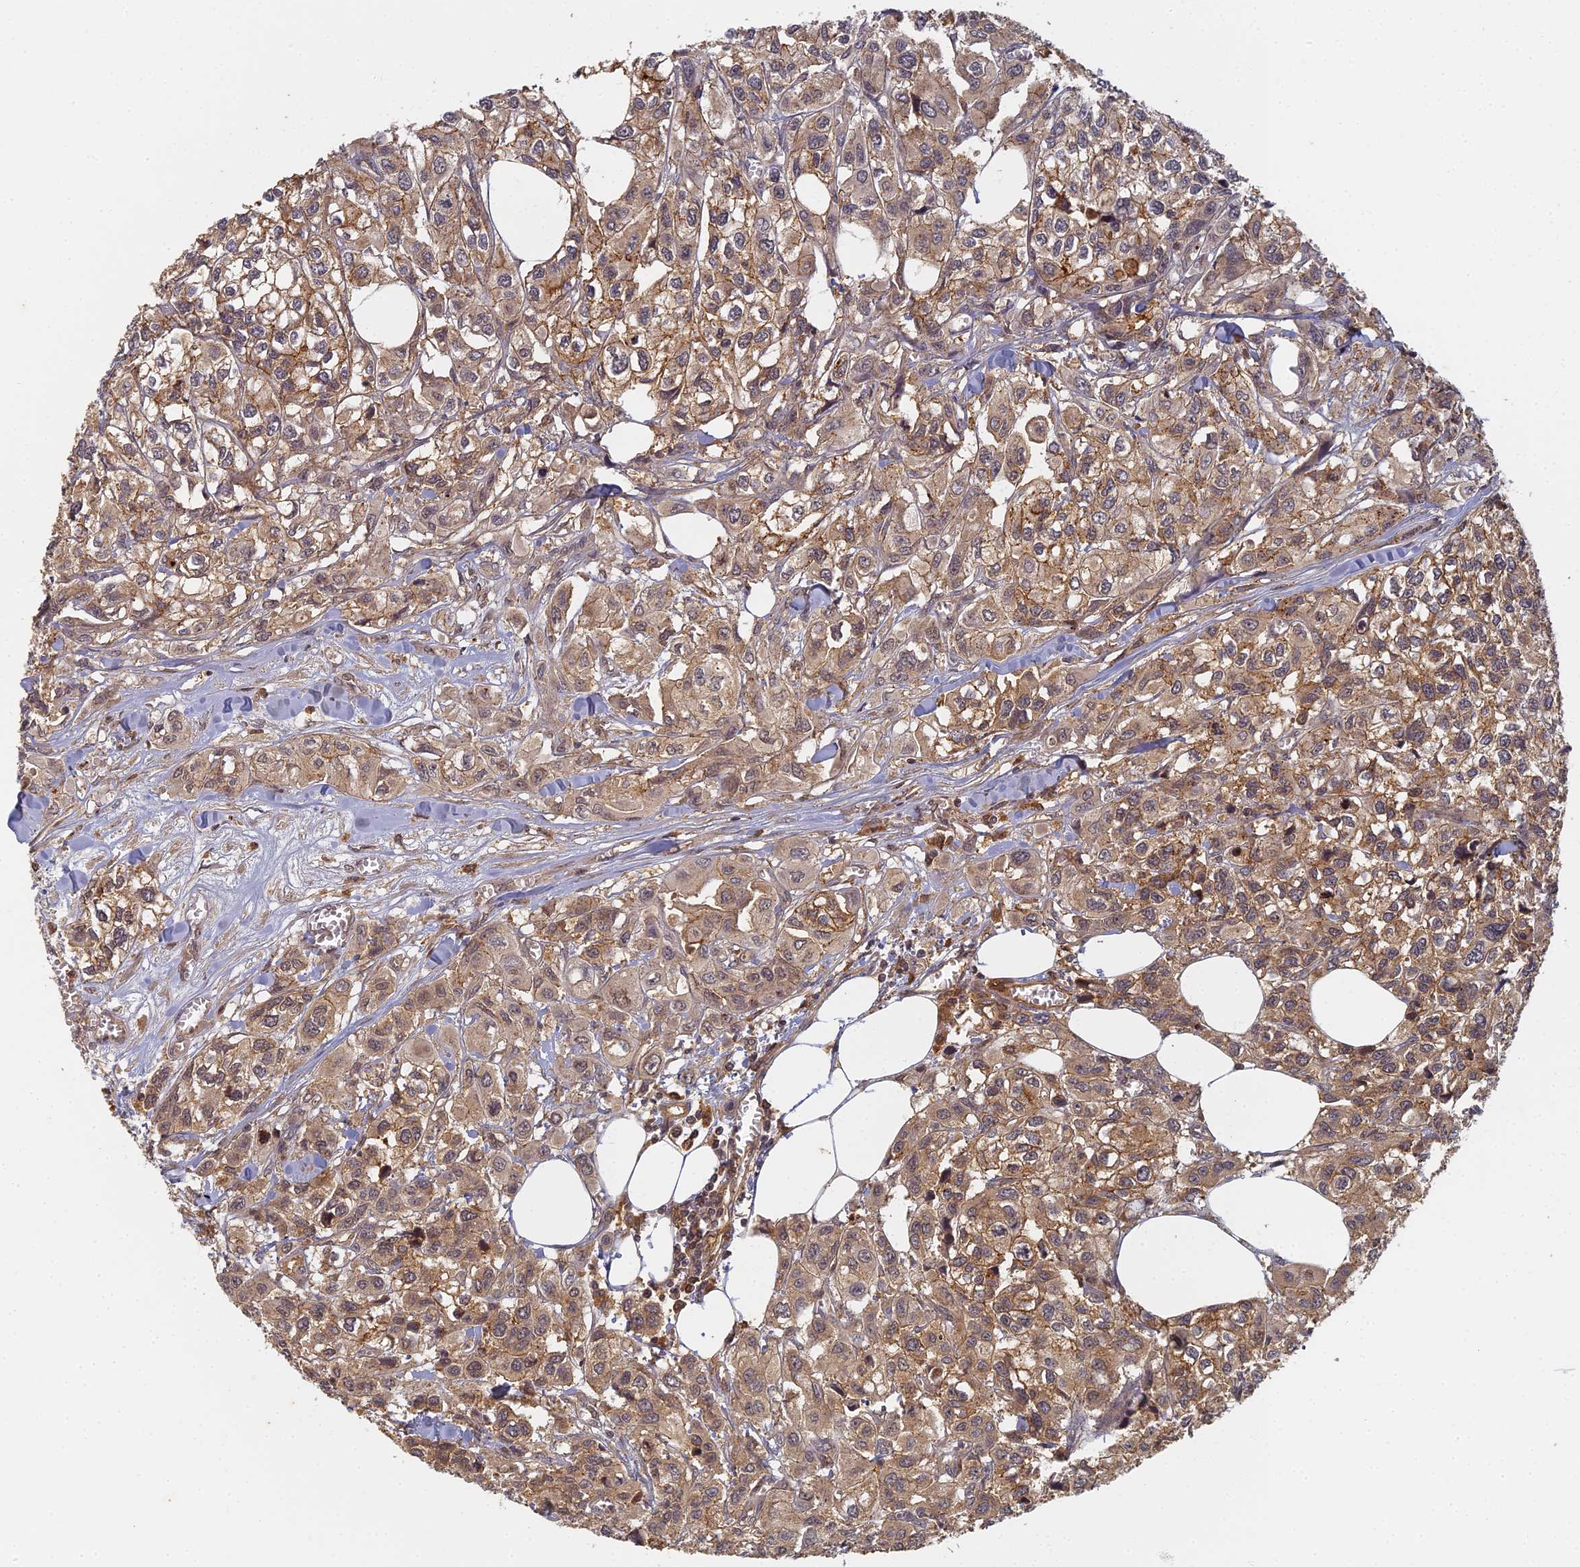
{"staining": {"intensity": "moderate", "quantity": ">75%", "location": "cytoplasmic/membranous"}, "tissue": "urothelial cancer", "cell_type": "Tumor cells", "image_type": "cancer", "snomed": [{"axis": "morphology", "description": "Urothelial carcinoma, High grade"}, {"axis": "topography", "description": "Urinary bladder"}], "caption": "Immunohistochemistry of urothelial carcinoma (high-grade) exhibits medium levels of moderate cytoplasmic/membranous staining in approximately >75% of tumor cells. Using DAB (3,3'-diaminobenzidine) (brown) and hematoxylin (blue) stains, captured at high magnification using brightfield microscopy.", "gene": "INO80D", "patient": {"sex": "male", "age": 67}}